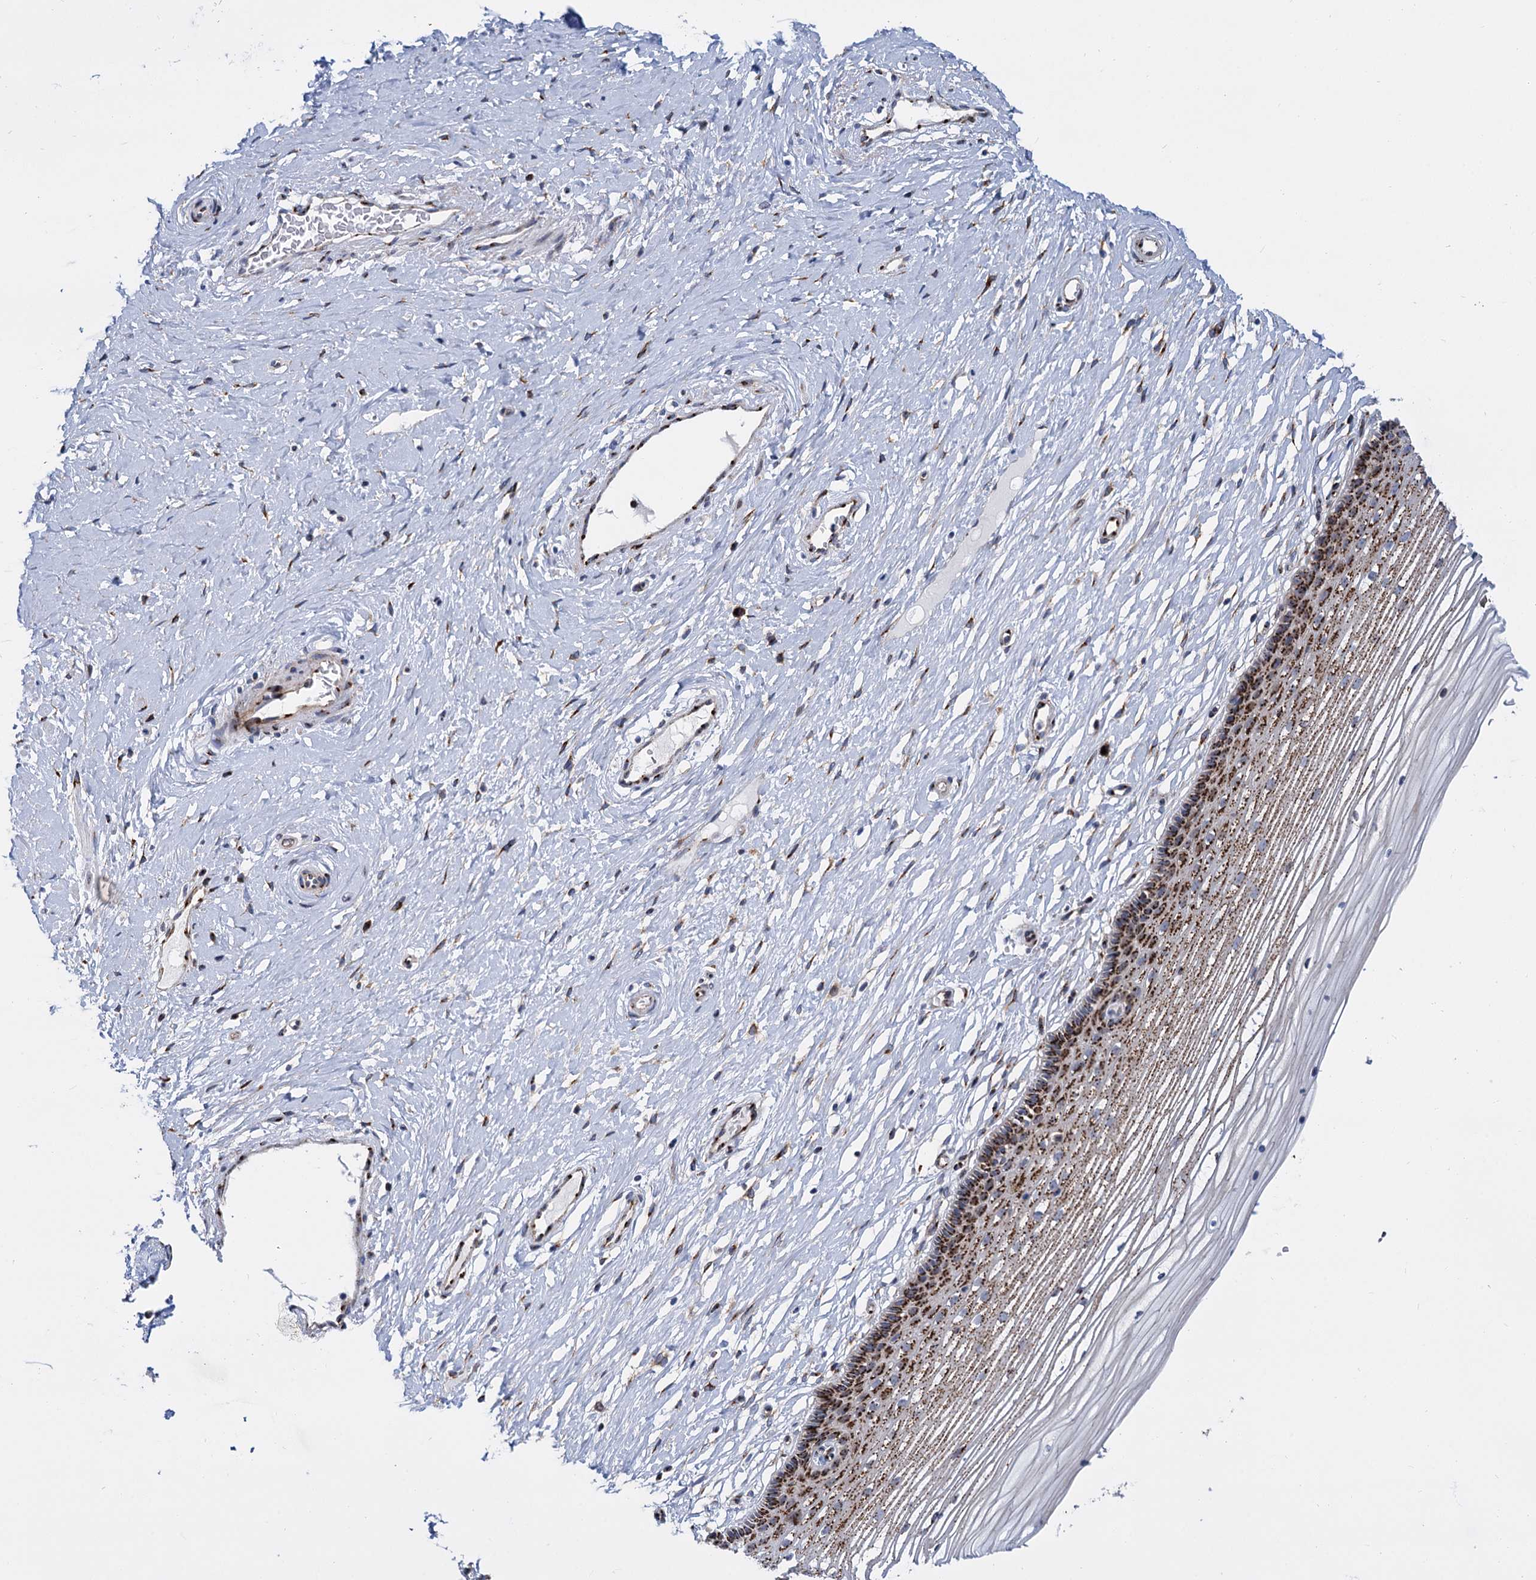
{"staining": {"intensity": "strong", "quantity": ">75%", "location": "cytoplasmic/membranous"}, "tissue": "vagina", "cell_type": "Squamous epithelial cells", "image_type": "normal", "snomed": [{"axis": "morphology", "description": "Normal tissue, NOS"}, {"axis": "topography", "description": "Vagina"}, {"axis": "topography", "description": "Cervix"}], "caption": "This is a micrograph of immunohistochemistry staining of unremarkable vagina, which shows strong positivity in the cytoplasmic/membranous of squamous epithelial cells.", "gene": "SUPT20H", "patient": {"sex": "female", "age": 40}}